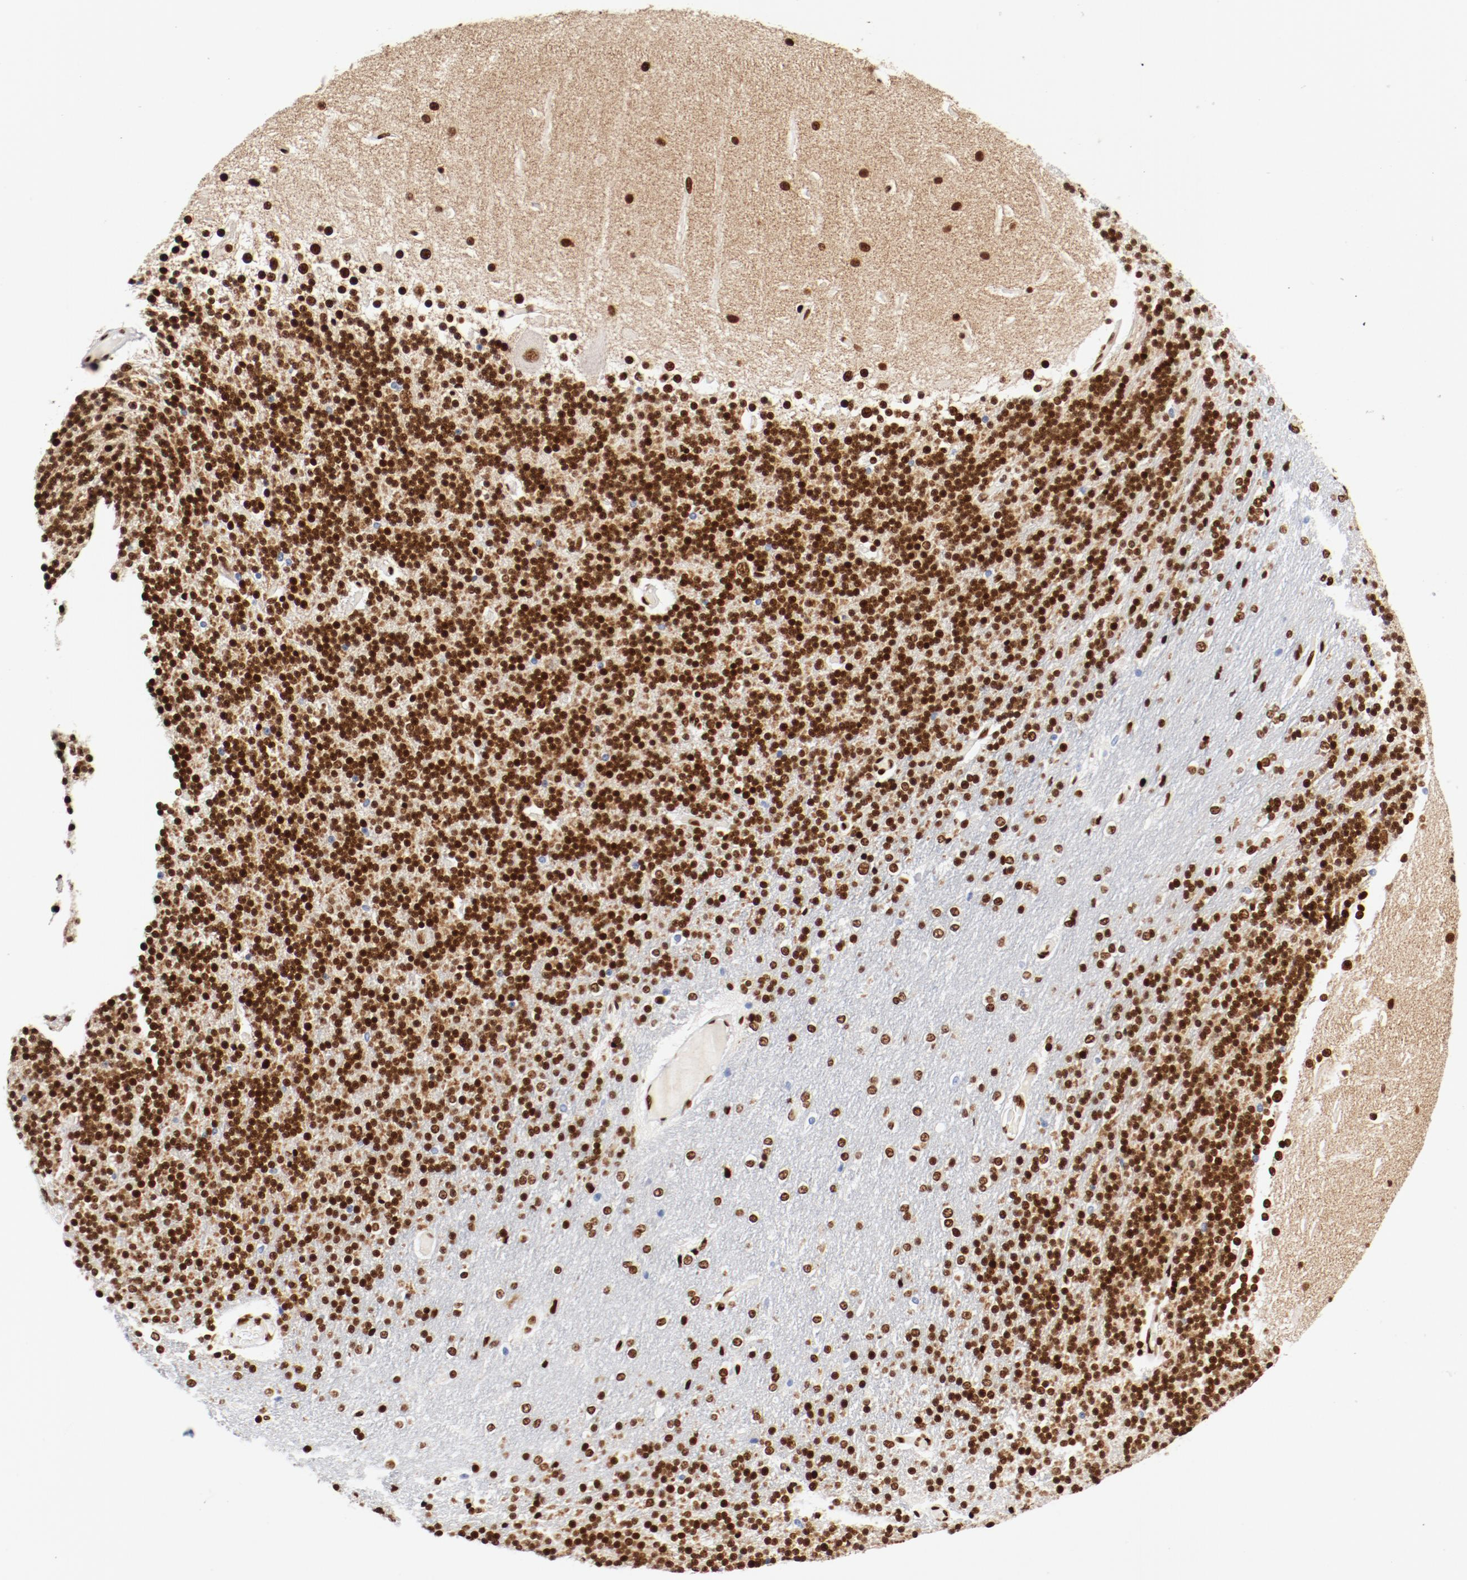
{"staining": {"intensity": "strong", "quantity": ">75%", "location": "nuclear"}, "tissue": "cerebellum", "cell_type": "Cells in granular layer", "image_type": "normal", "snomed": [{"axis": "morphology", "description": "Normal tissue, NOS"}, {"axis": "topography", "description": "Cerebellum"}], "caption": "A histopathology image showing strong nuclear positivity in approximately >75% of cells in granular layer in unremarkable cerebellum, as visualized by brown immunohistochemical staining.", "gene": "CTBP1", "patient": {"sex": "female", "age": 54}}